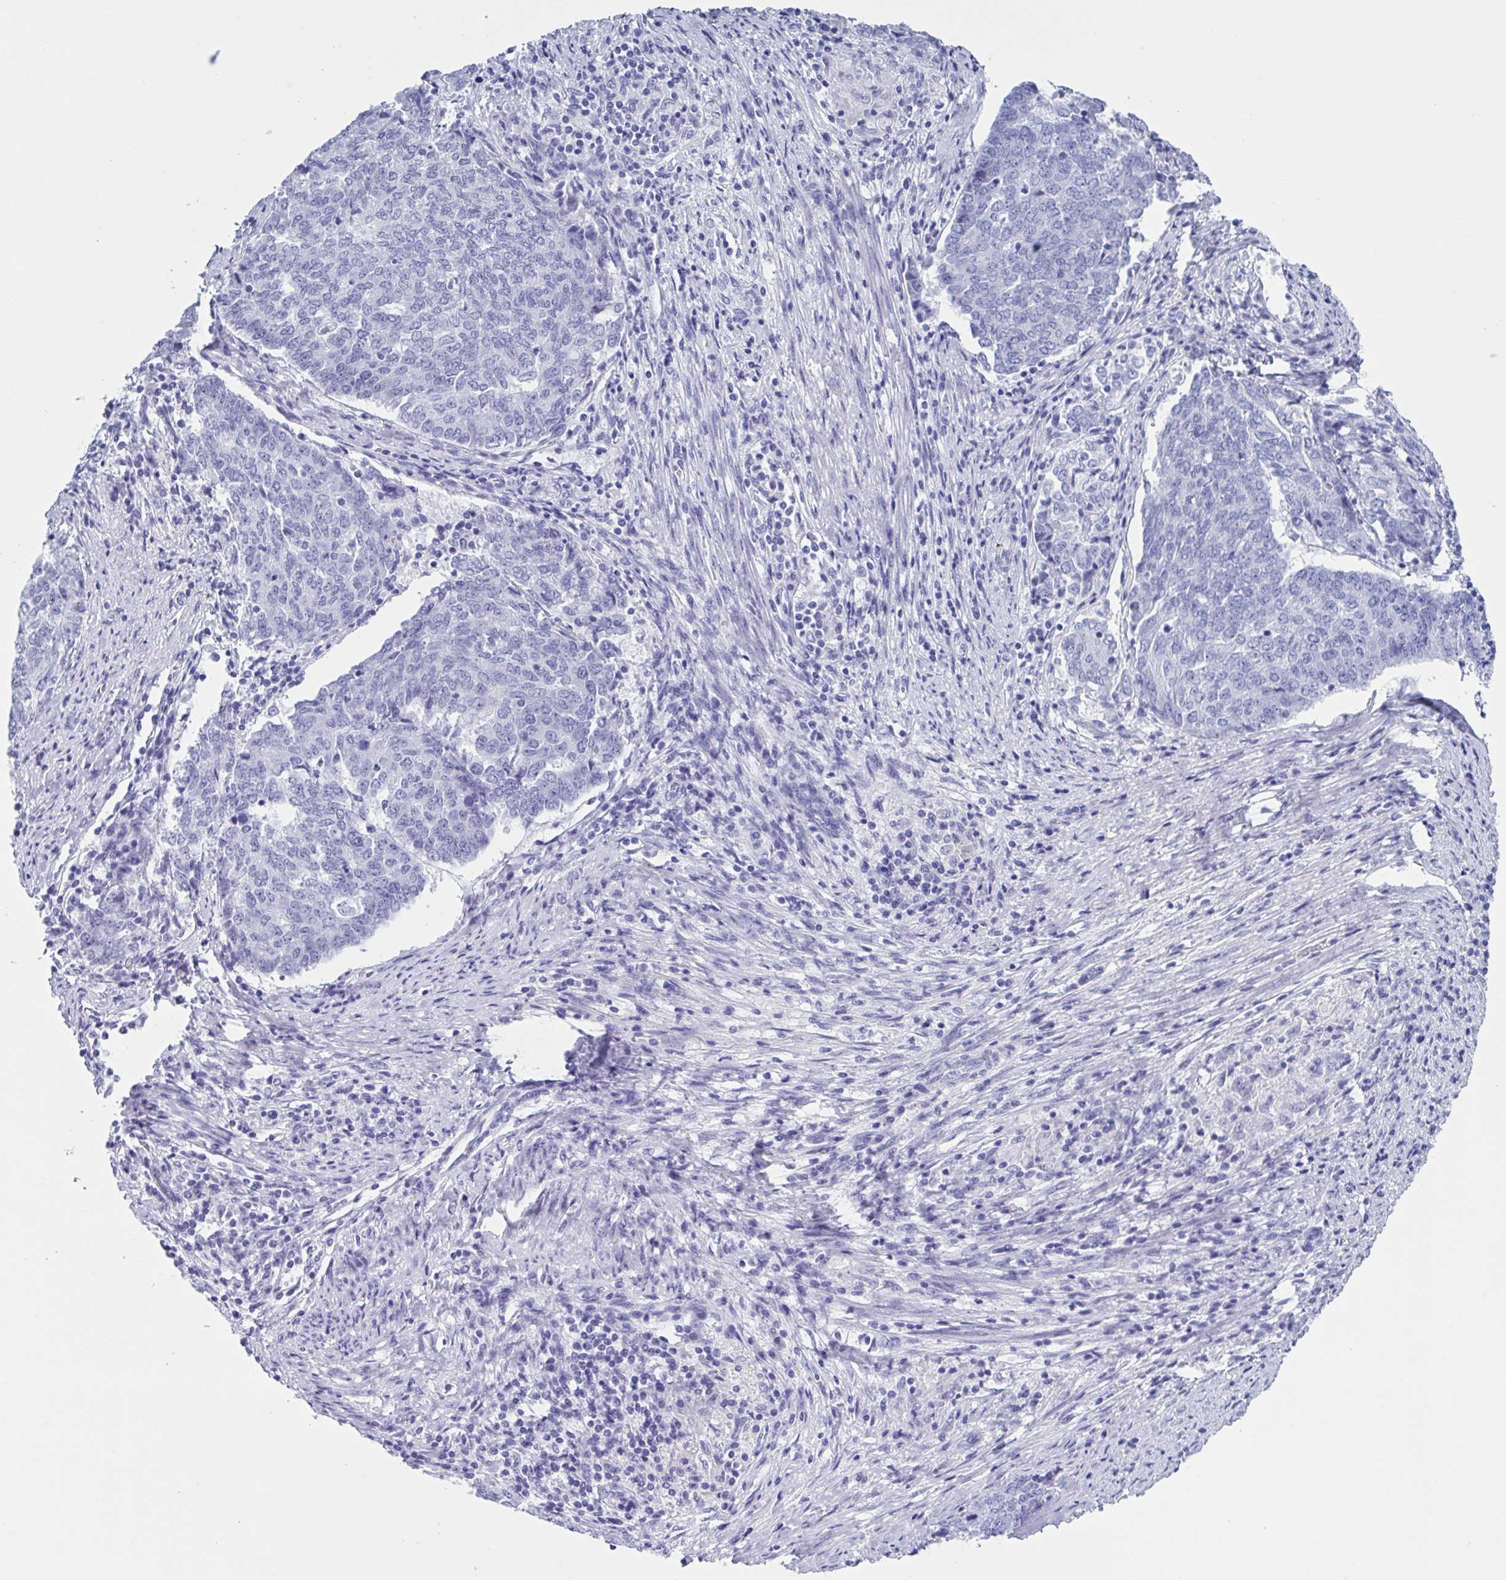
{"staining": {"intensity": "negative", "quantity": "none", "location": "none"}, "tissue": "endometrial cancer", "cell_type": "Tumor cells", "image_type": "cancer", "snomed": [{"axis": "morphology", "description": "Adenocarcinoma, NOS"}, {"axis": "topography", "description": "Endometrium"}], "caption": "Immunohistochemistry histopathology image of human endometrial cancer (adenocarcinoma) stained for a protein (brown), which reveals no positivity in tumor cells. (Immunohistochemistry (ihc), brightfield microscopy, high magnification).", "gene": "USP35", "patient": {"sex": "female", "age": 80}}